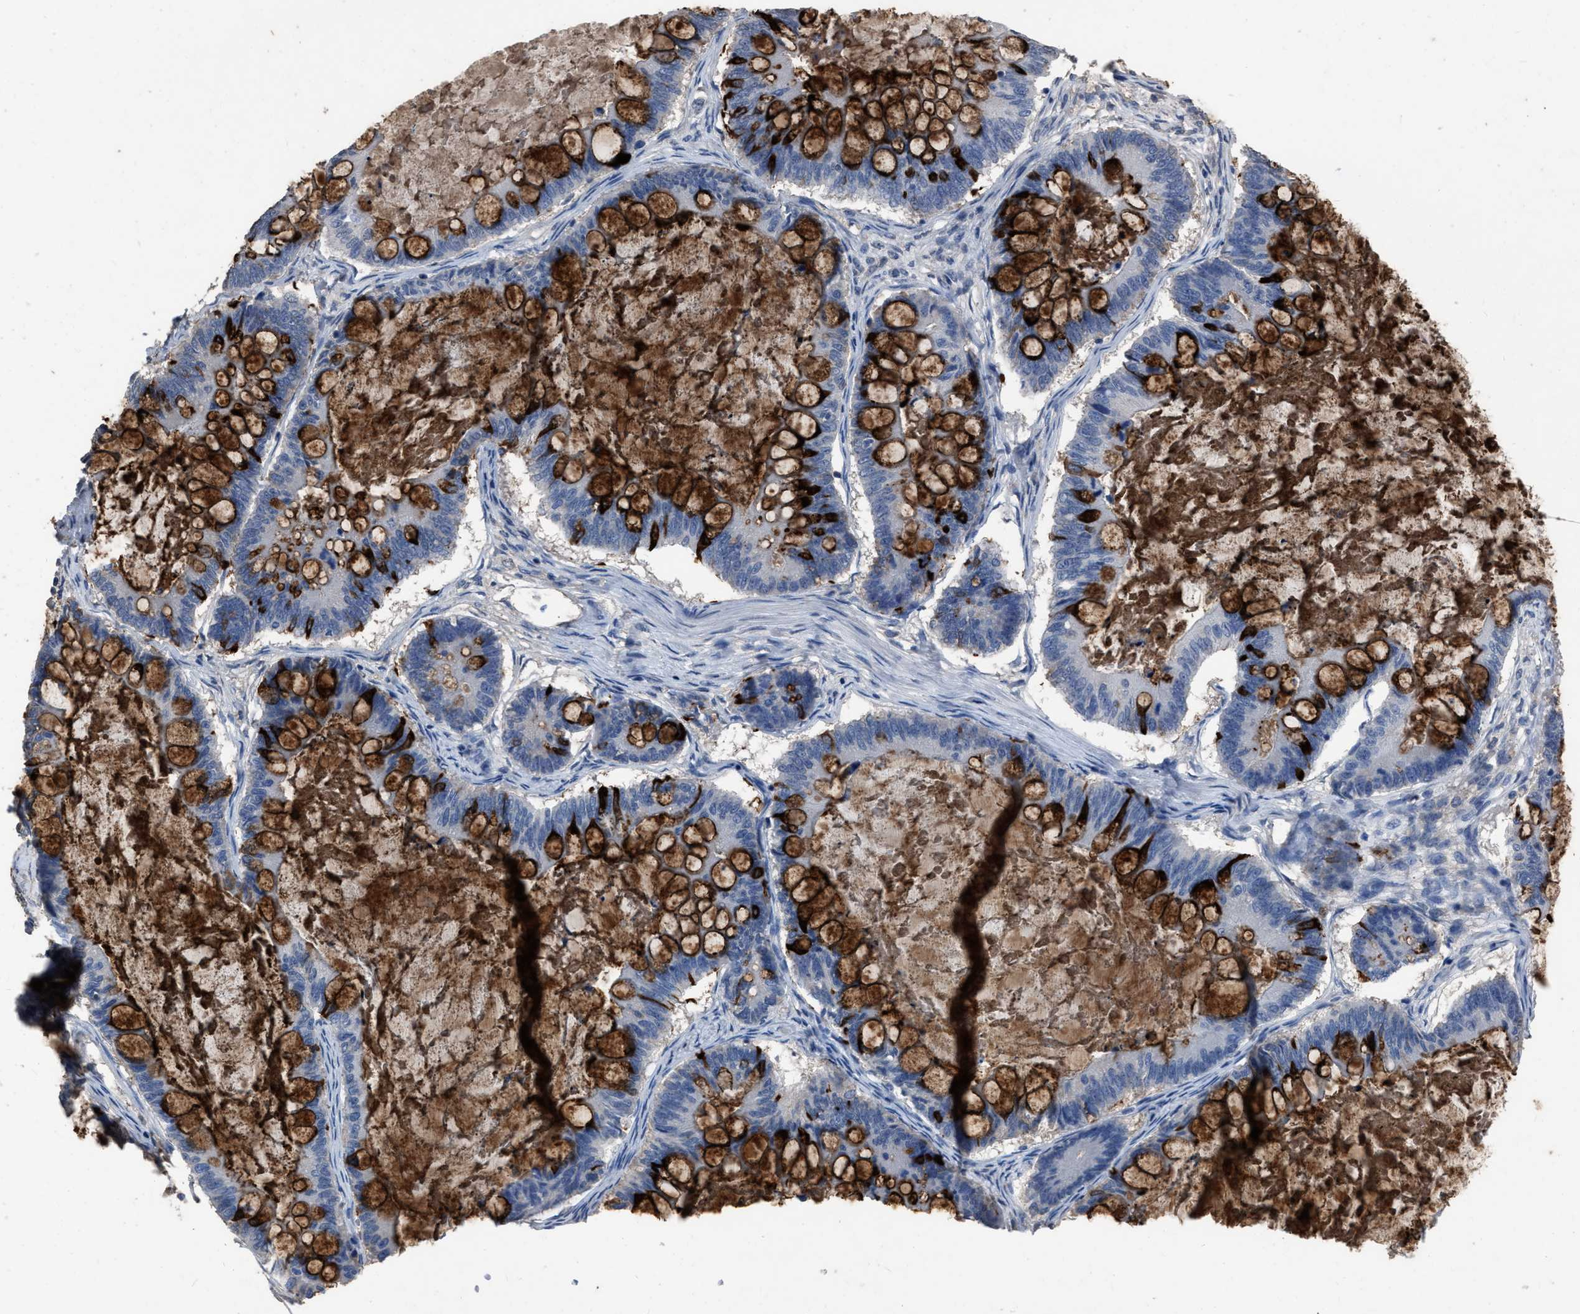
{"staining": {"intensity": "strong", "quantity": ">75%", "location": "cytoplasmic/membranous"}, "tissue": "ovarian cancer", "cell_type": "Tumor cells", "image_type": "cancer", "snomed": [{"axis": "morphology", "description": "Cystadenocarcinoma, mucinous, NOS"}, {"axis": "topography", "description": "Ovary"}], "caption": "IHC (DAB (3,3'-diaminobenzidine)) staining of ovarian mucinous cystadenocarcinoma displays strong cytoplasmic/membranous protein expression in approximately >75% of tumor cells.", "gene": "HABP2", "patient": {"sex": "female", "age": 61}}